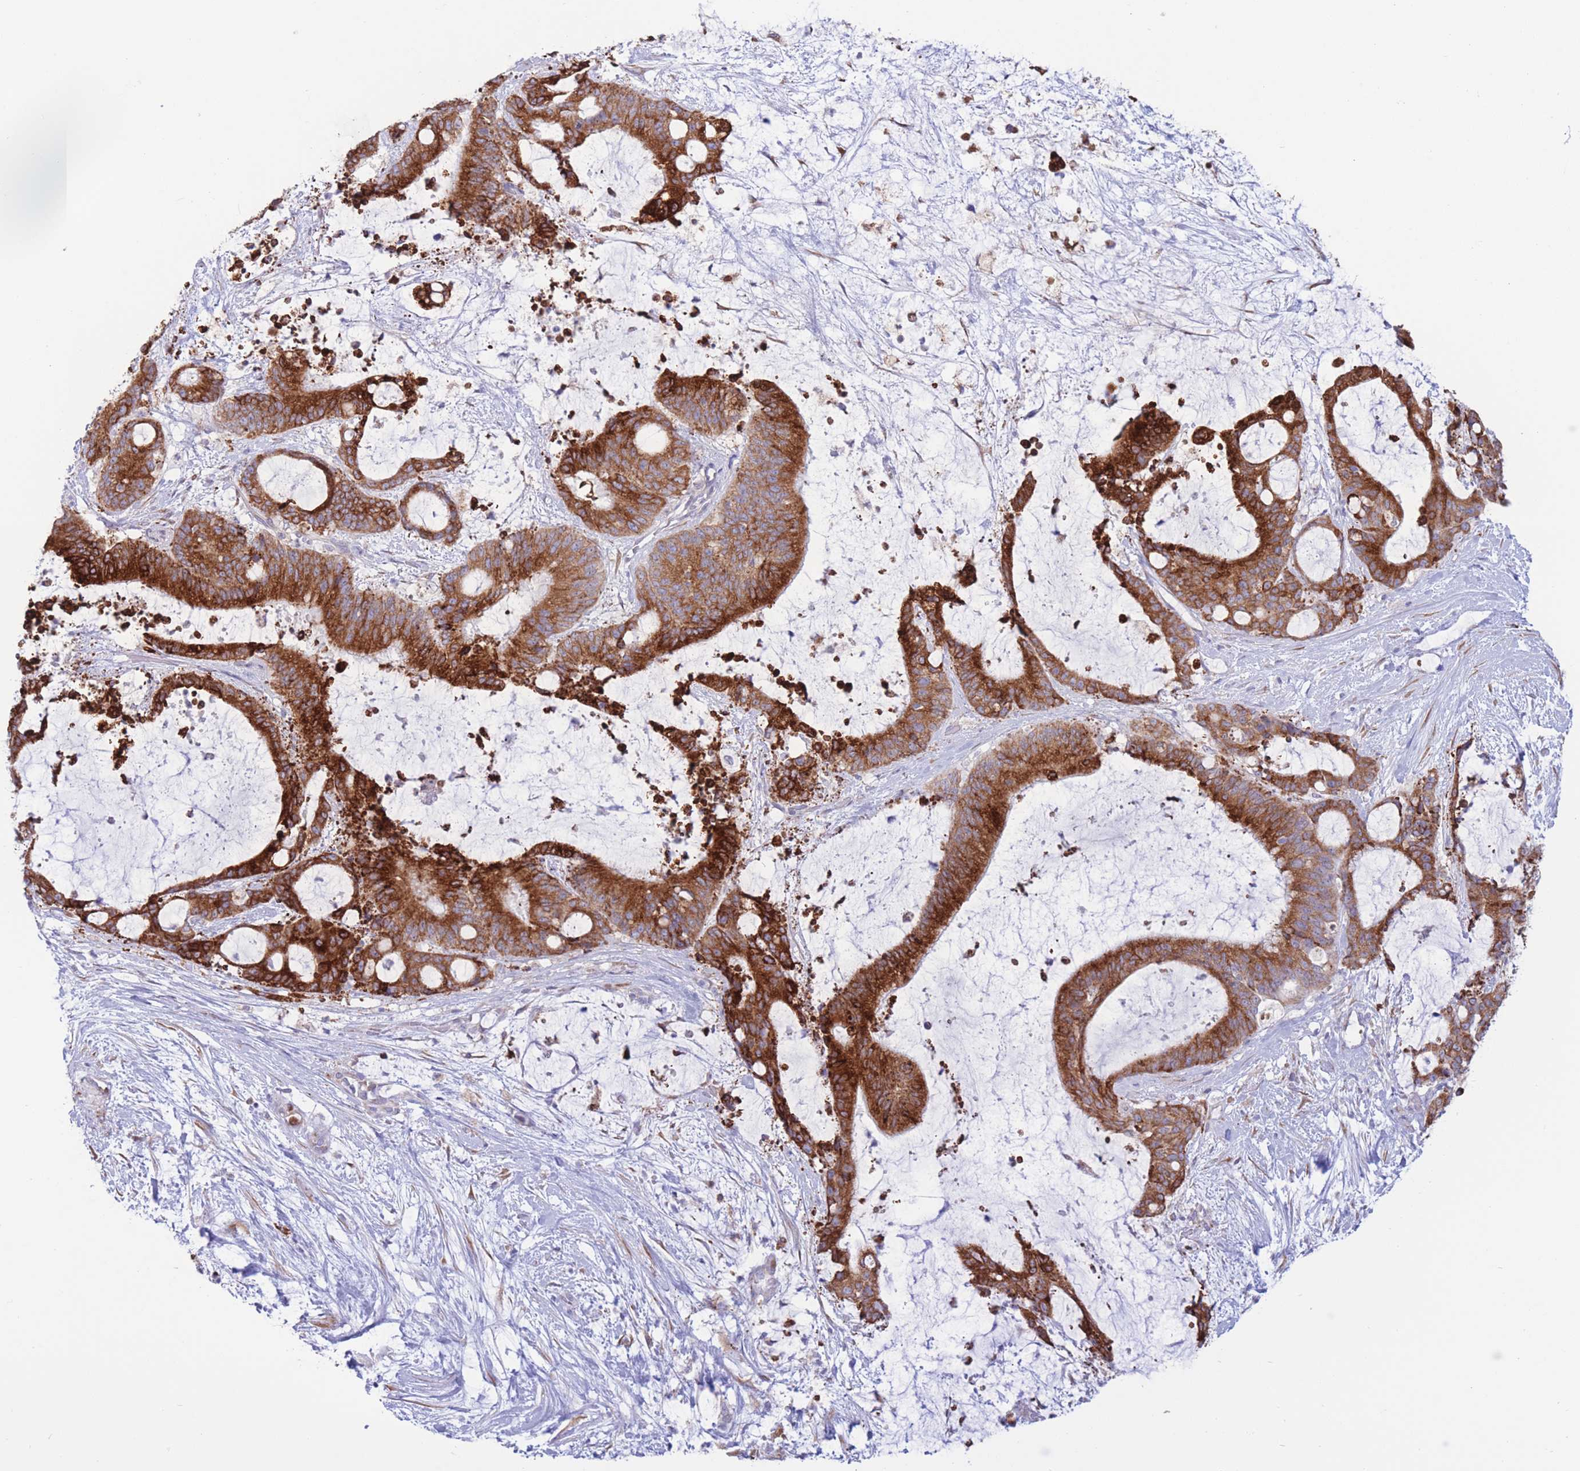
{"staining": {"intensity": "strong", "quantity": ">75%", "location": "cytoplasmic/membranous"}, "tissue": "liver cancer", "cell_type": "Tumor cells", "image_type": "cancer", "snomed": [{"axis": "morphology", "description": "Normal tissue, NOS"}, {"axis": "morphology", "description": "Cholangiocarcinoma"}, {"axis": "topography", "description": "Liver"}, {"axis": "topography", "description": "Peripheral nerve tissue"}], "caption": "Cholangiocarcinoma (liver) was stained to show a protein in brown. There is high levels of strong cytoplasmic/membranous positivity in approximately >75% of tumor cells.", "gene": "MYDGF", "patient": {"sex": "female", "age": 73}}